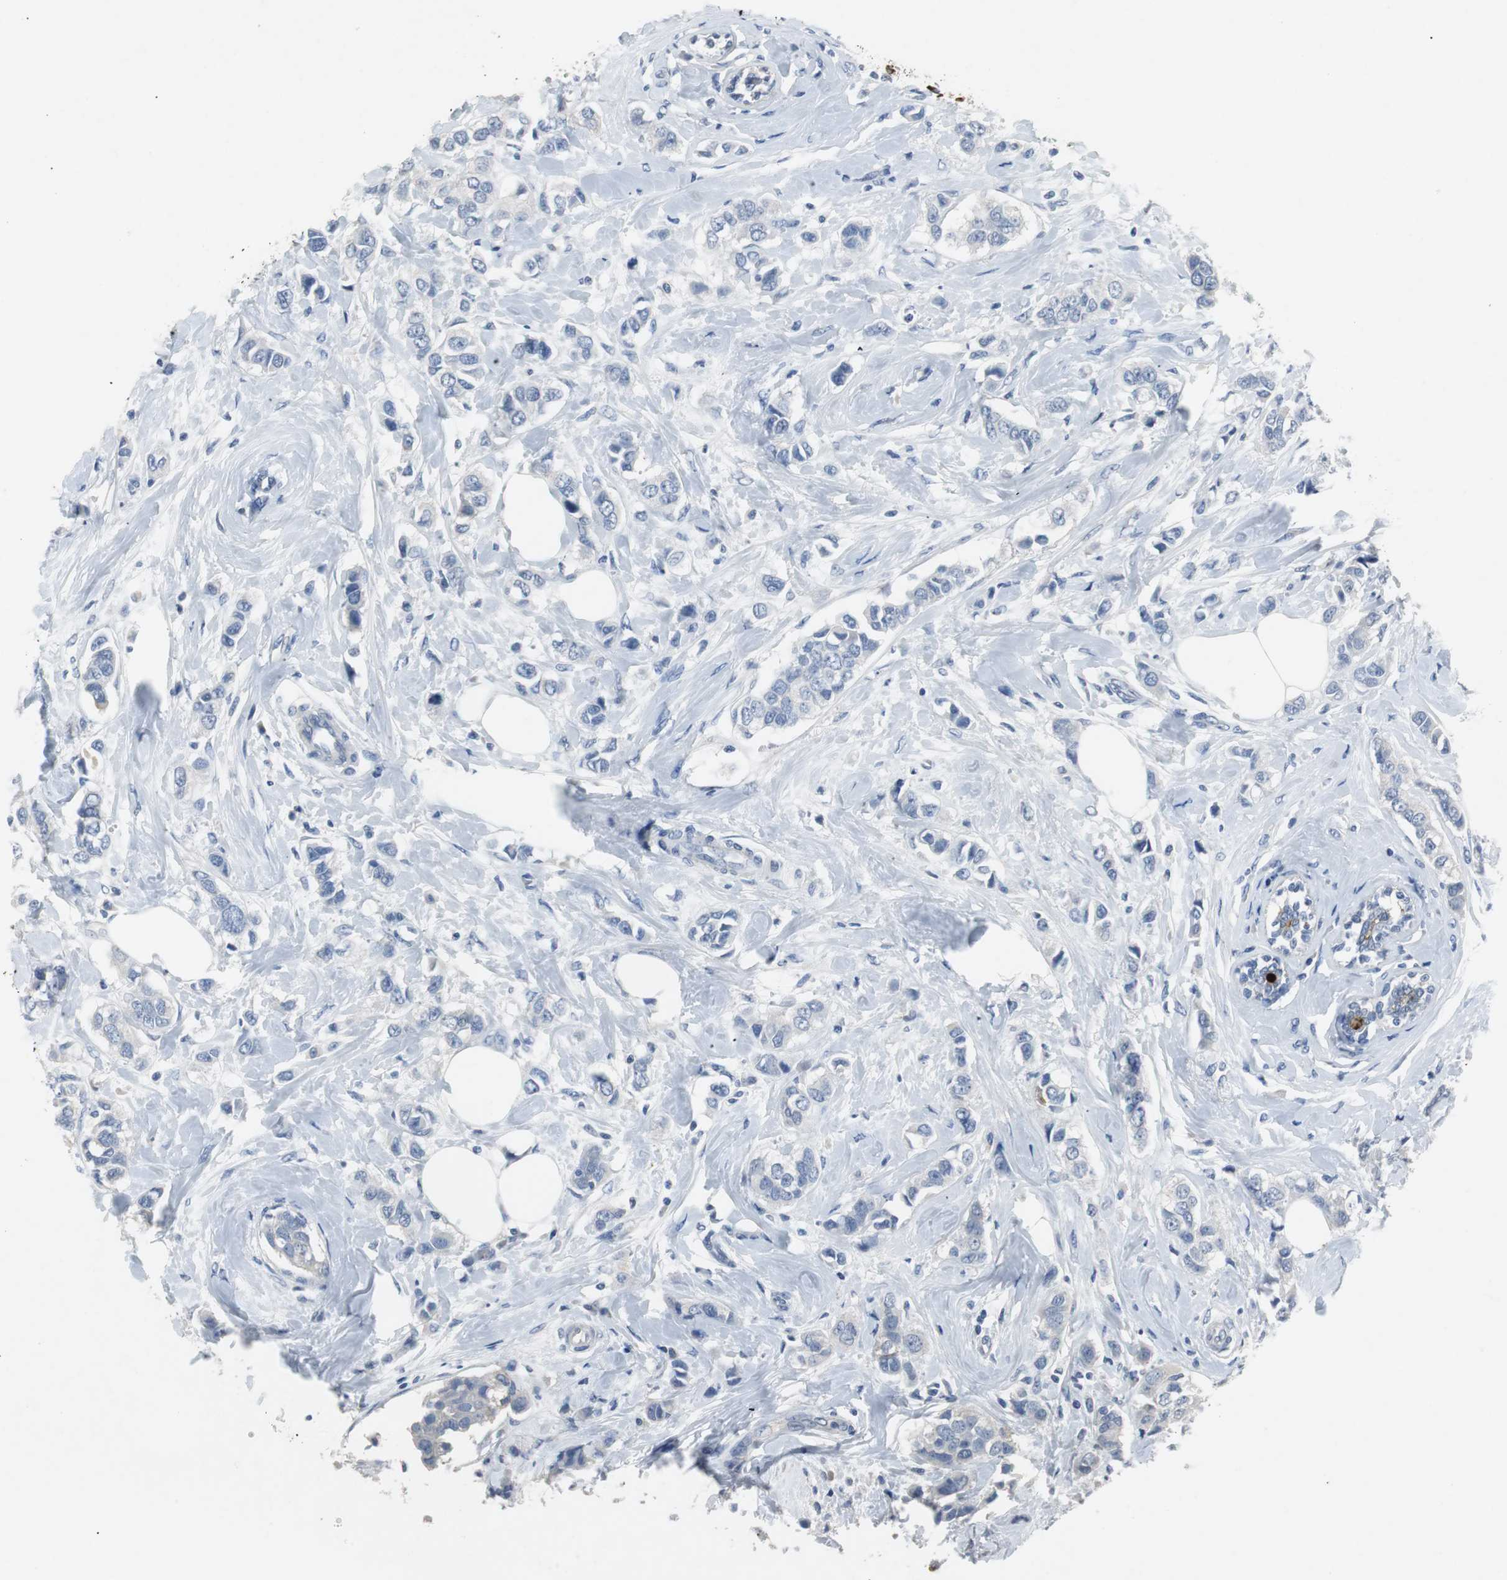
{"staining": {"intensity": "negative", "quantity": "none", "location": "none"}, "tissue": "breast cancer", "cell_type": "Tumor cells", "image_type": "cancer", "snomed": [{"axis": "morphology", "description": "Duct carcinoma"}, {"axis": "topography", "description": "Breast"}], "caption": "An image of human breast infiltrating ductal carcinoma is negative for staining in tumor cells. (IHC, brightfield microscopy, high magnification).", "gene": "LRP2", "patient": {"sex": "female", "age": 50}}